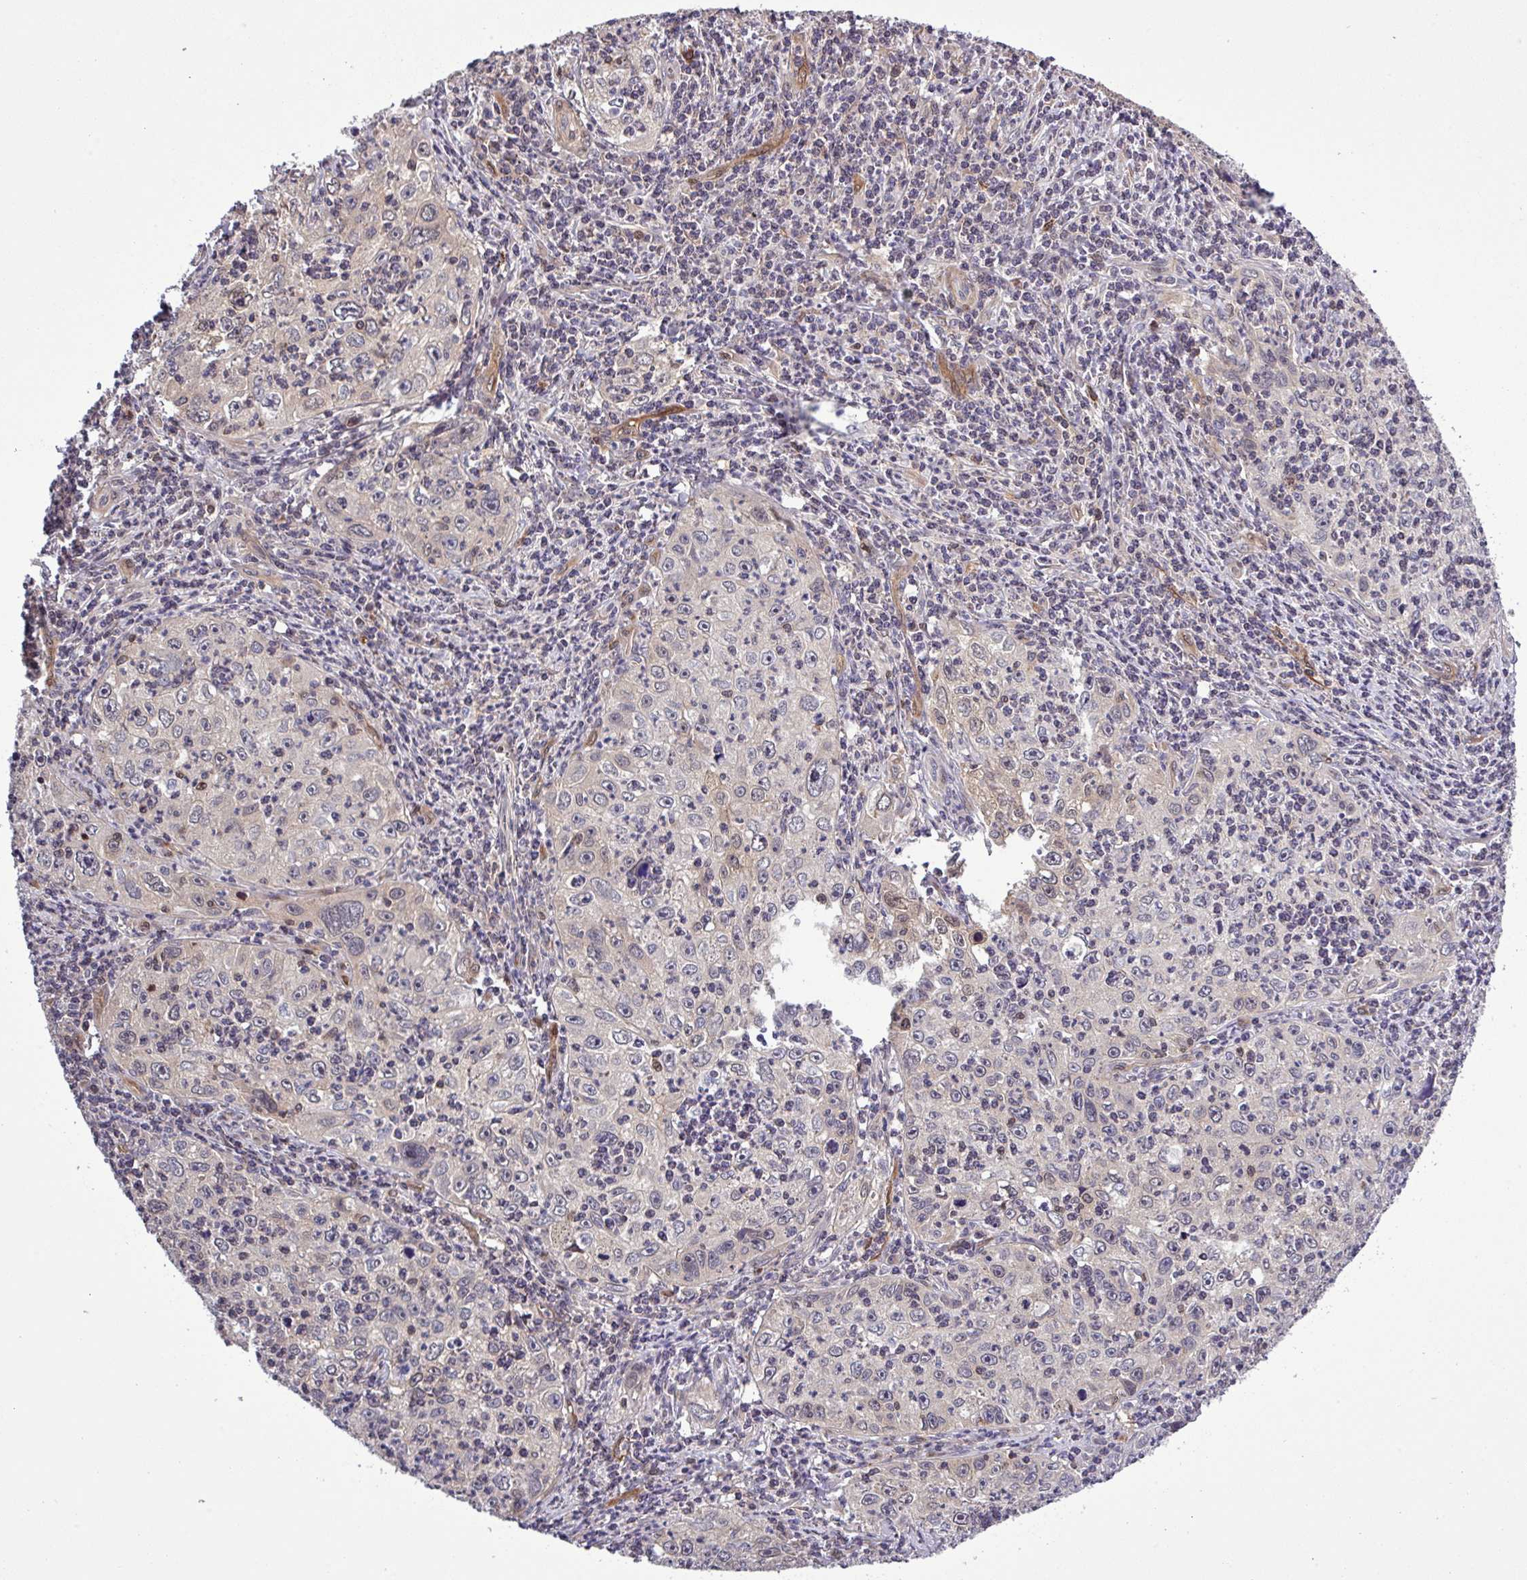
{"staining": {"intensity": "negative", "quantity": "none", "location": "none"}, "tissue": "cervical cancer", "cell_type": "Tumor cells", "image_type": "cancer", "snomed": [{"axis": "morphology", "description": "Squamous cell carcinoma, NOS"}, {"axis": "topography", "description": "Cervix"}], "caption": "A high-resolution histopathology image shows IHC staining of squamous cell carcinoma (cervical), which shows no significant positivity in tumor cells.", "gene": "CARHSP1", "patient": {"sex": "female", "age": 30}}